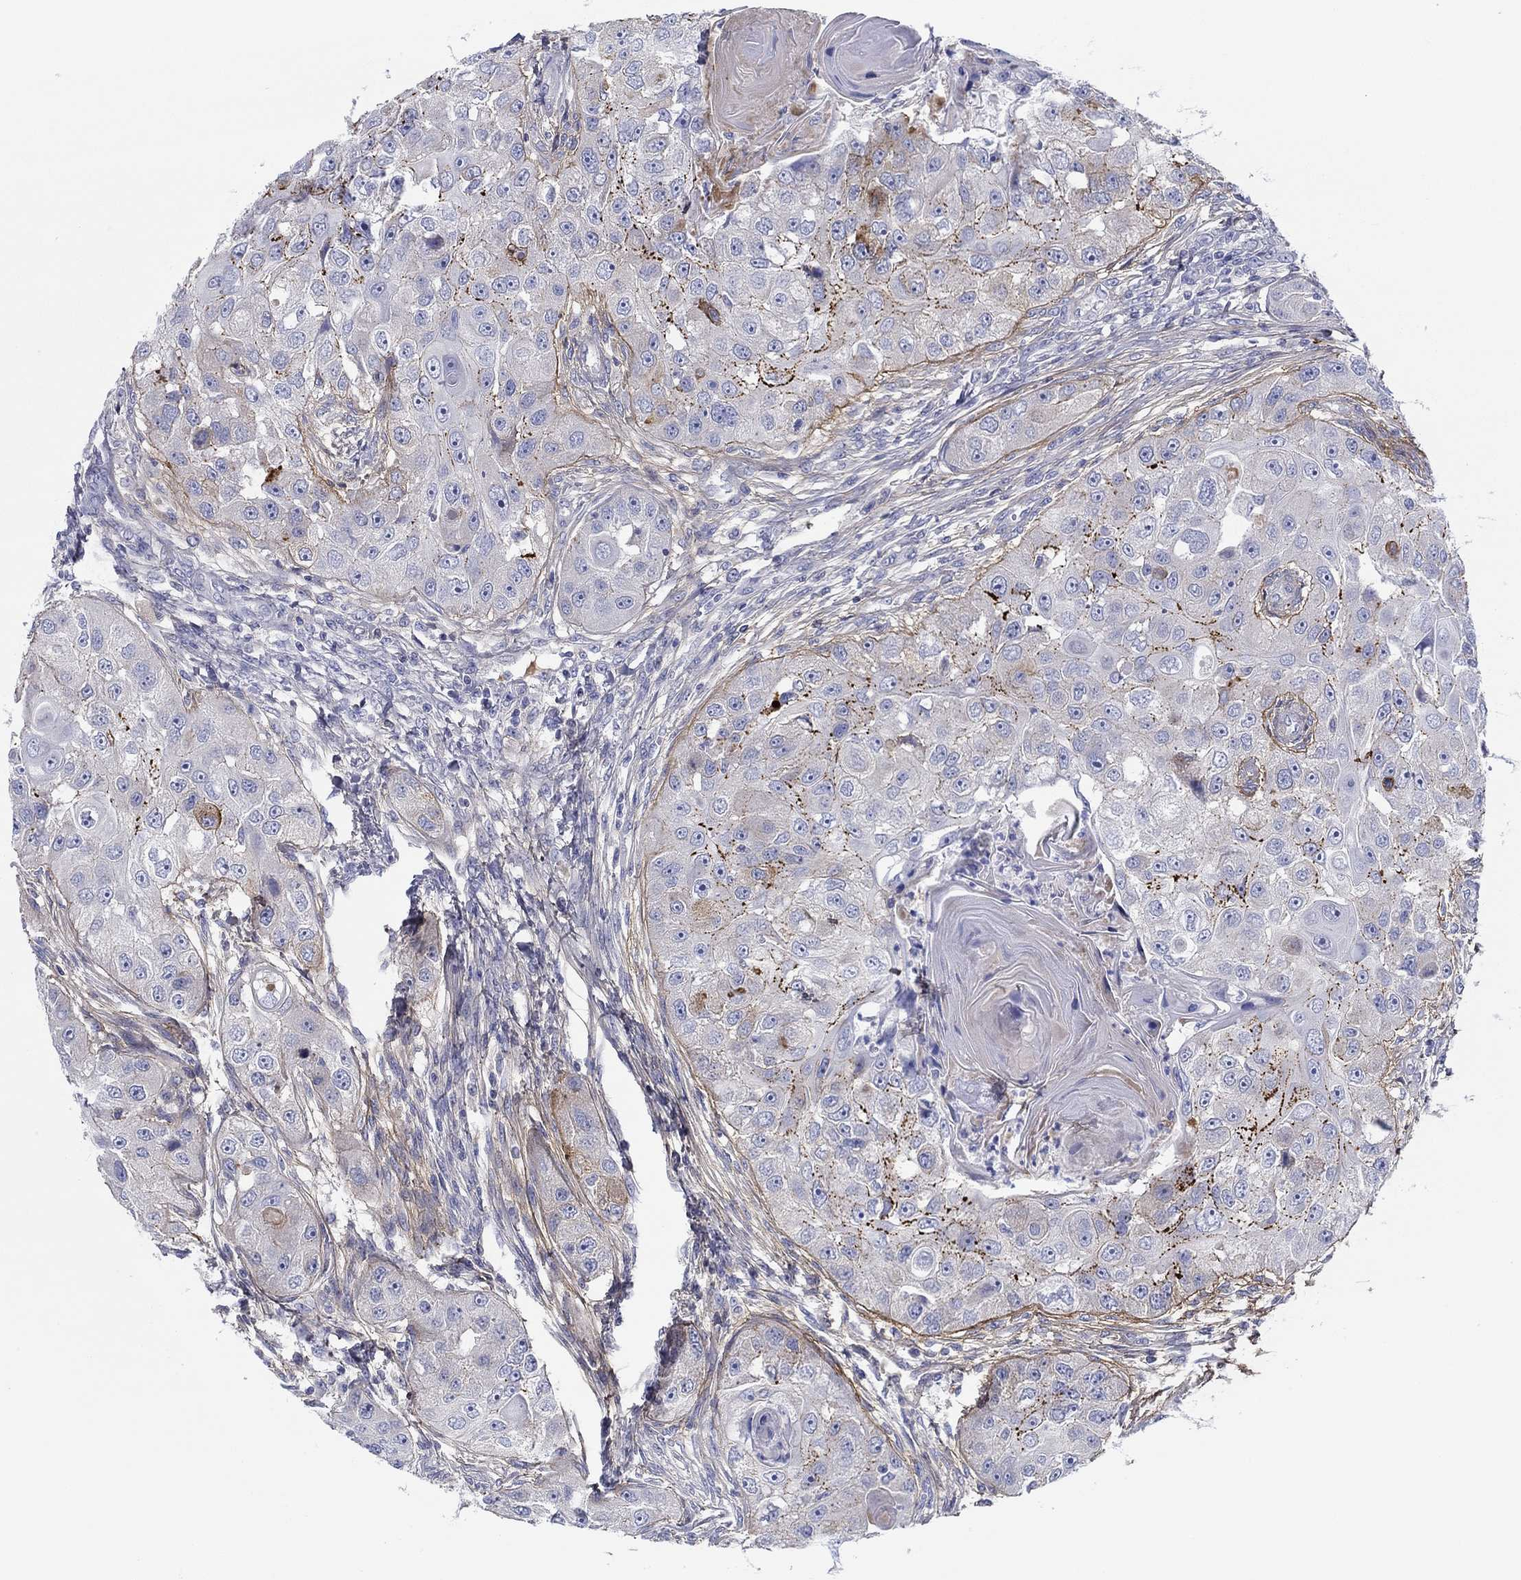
{"staining": {"intensity": "weak", "quantity": "<25%", "location": "cytoplasmic/membranous"}, "tissue": "head and neck cancer", "cell_type": "Tumor cells", "image_type": "cancer", "snomed": [{"axis": "morphology", "description": "Squamous cell carcinoma, NOS"}, {"axis": "topography", "description": "Head-Neck"}], "caption": "A photomicrograph of human head and neck cancer (squamous cell carcinoma) is negative for staining in tumor cells.", "gene": "HAPLN4", "patient": {"sex": "male", "age": 51}}